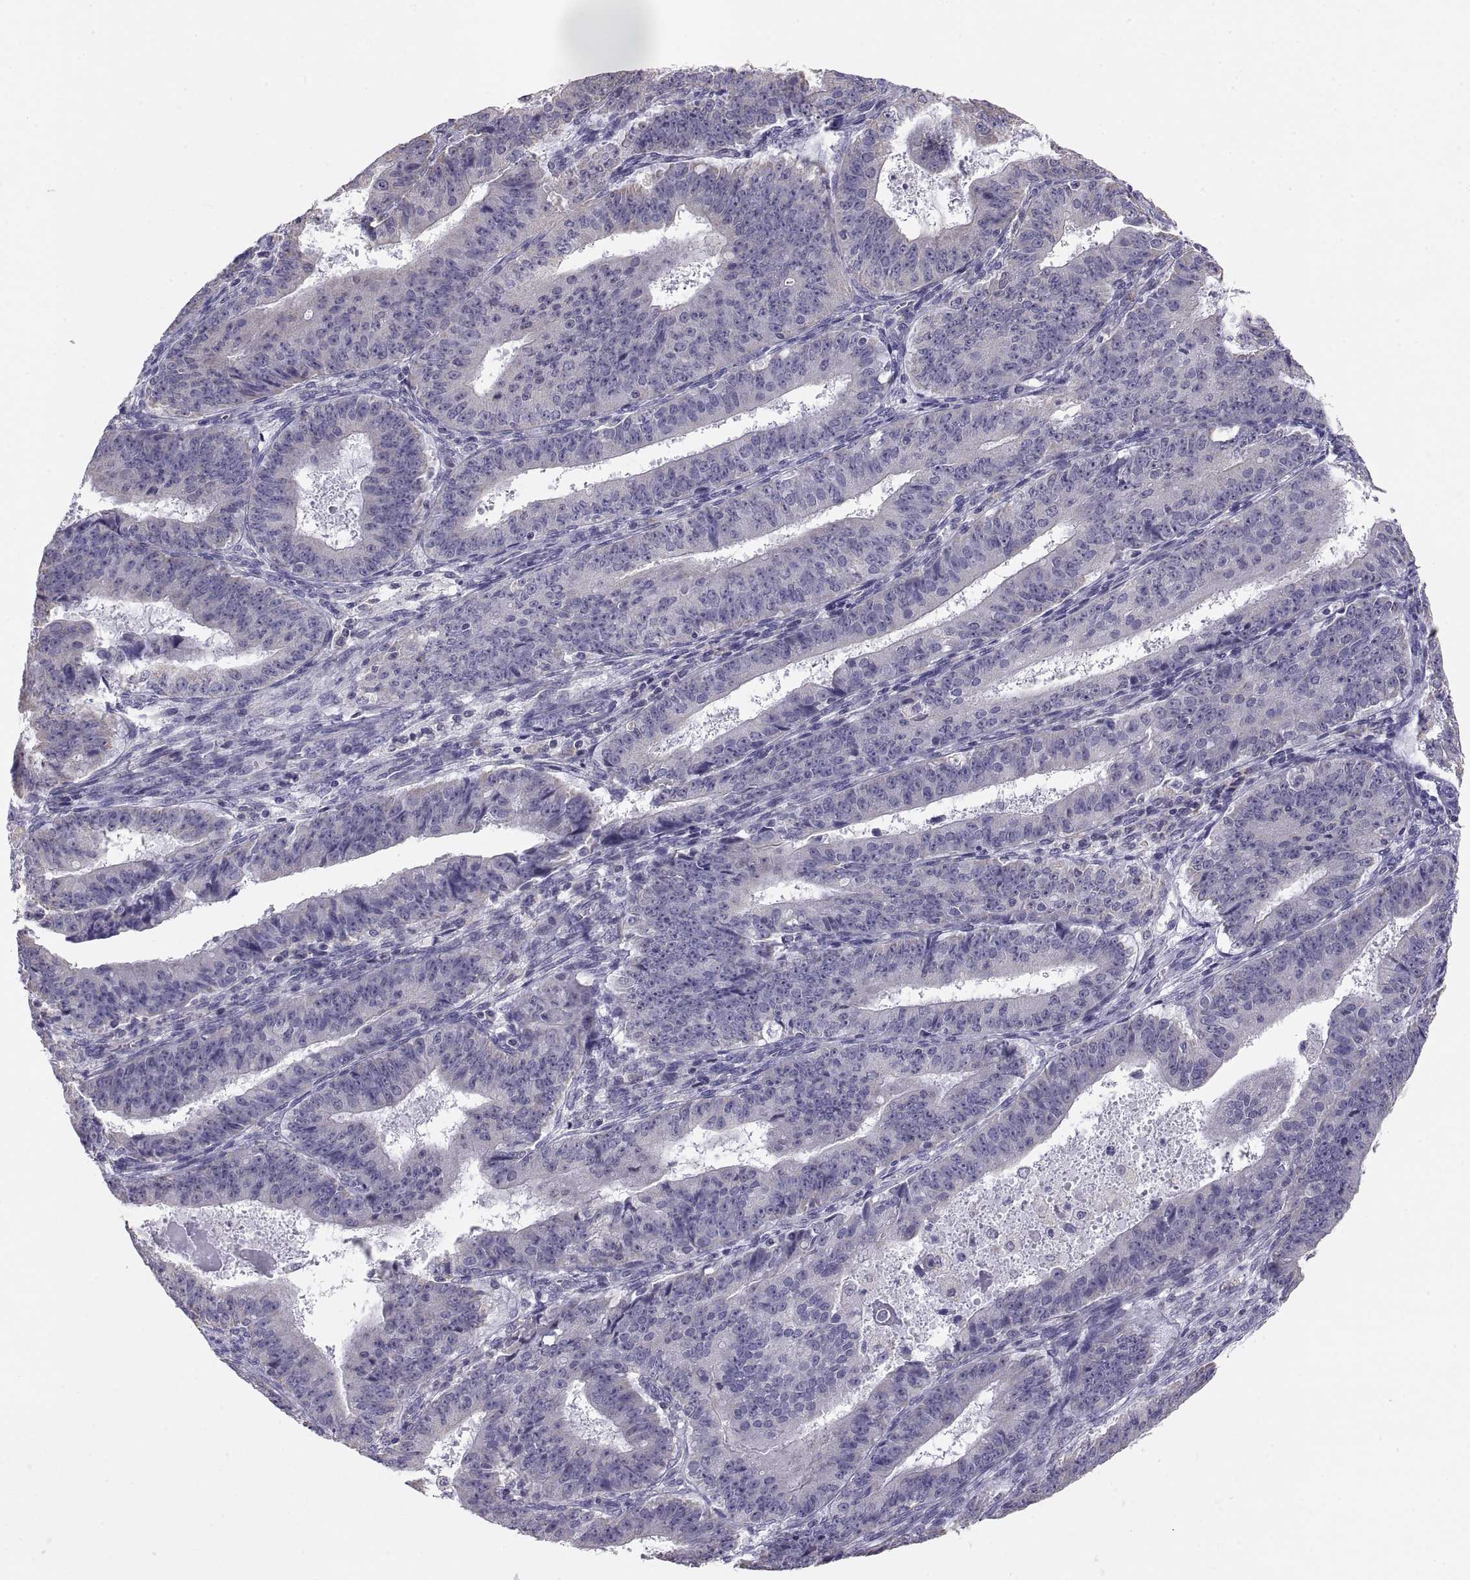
{"staining": {"intensity": "negative", "quantity": "none", "location": "none"}, "tissue": "ovarian cancer", "cell_type": "Tumor cells", "image_type": "cancer", "snomed": [{"axis": "morphology", "description": "Carcinoma, endometroid"}, {"axis": "topography", "description": "Ovary"}], "caption": "The immunohistochemistry (IHC) image has no significant staining in tumor cells of endometroid carcinoma (ovarian) tissue. (Stains: DAB immunohistochemistry (IHC) with hematoxylin counter stain, Microscopy: brightfield microscopy at high magnification).", "gene": "TNNC1", "patient": {"sex": "female", "age": 42}}